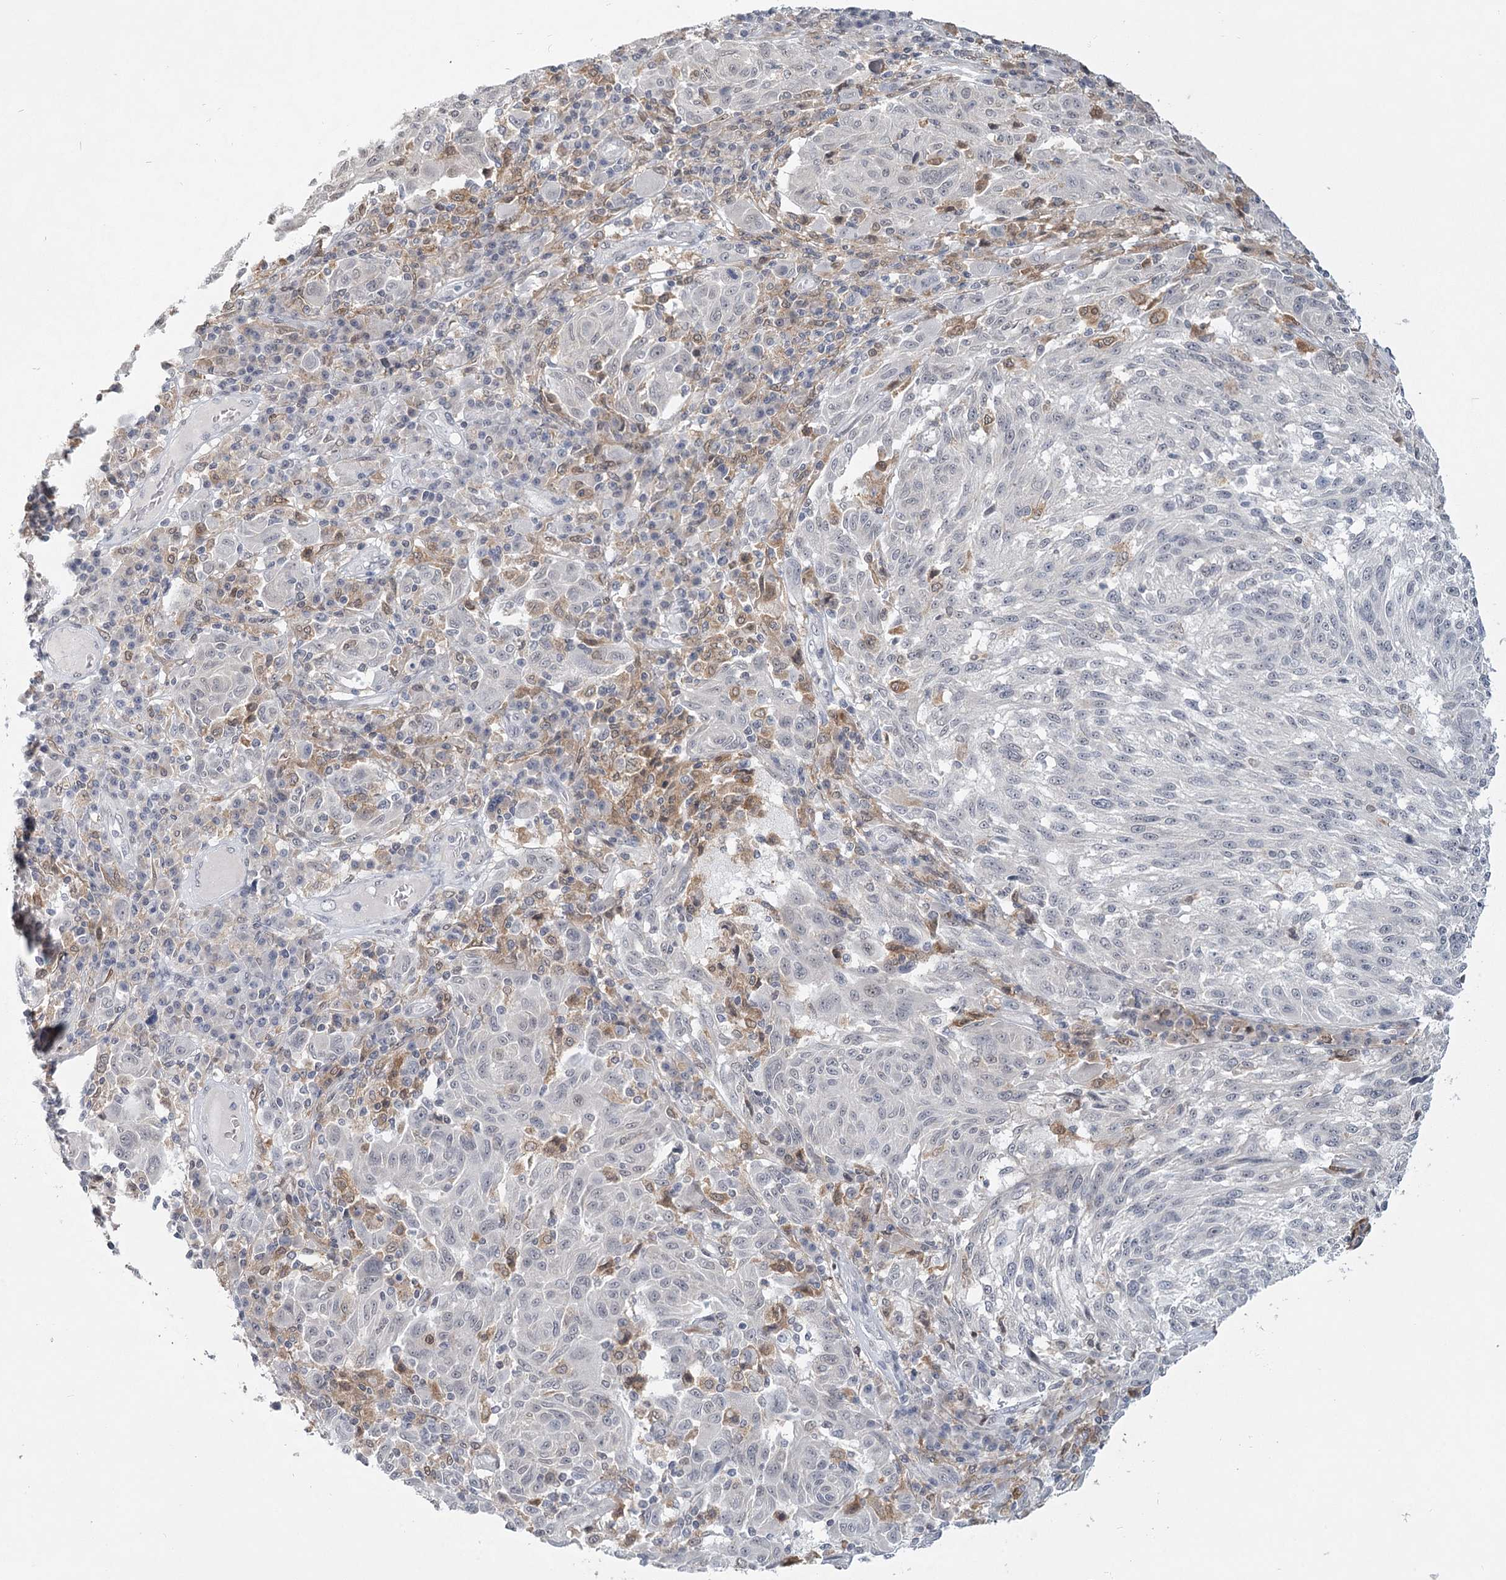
{"staining": {"intensity": "negative", "quantity": "none", "location": "none"}, "tissue": "melanoma", "cell_type": "Tumor cells", "image_type": "cancer", "snomed": [{"axis": "morphology", "description": "Malignant melanoma, NOS"}, {"axis": "topography", "description": "Skin"}], "caption": "Immunohistochemistry of malignant melanoma displays no expression in tumor cells.", "gene": "TMEM70", "patient": {"sex": "male", "age": 53}}